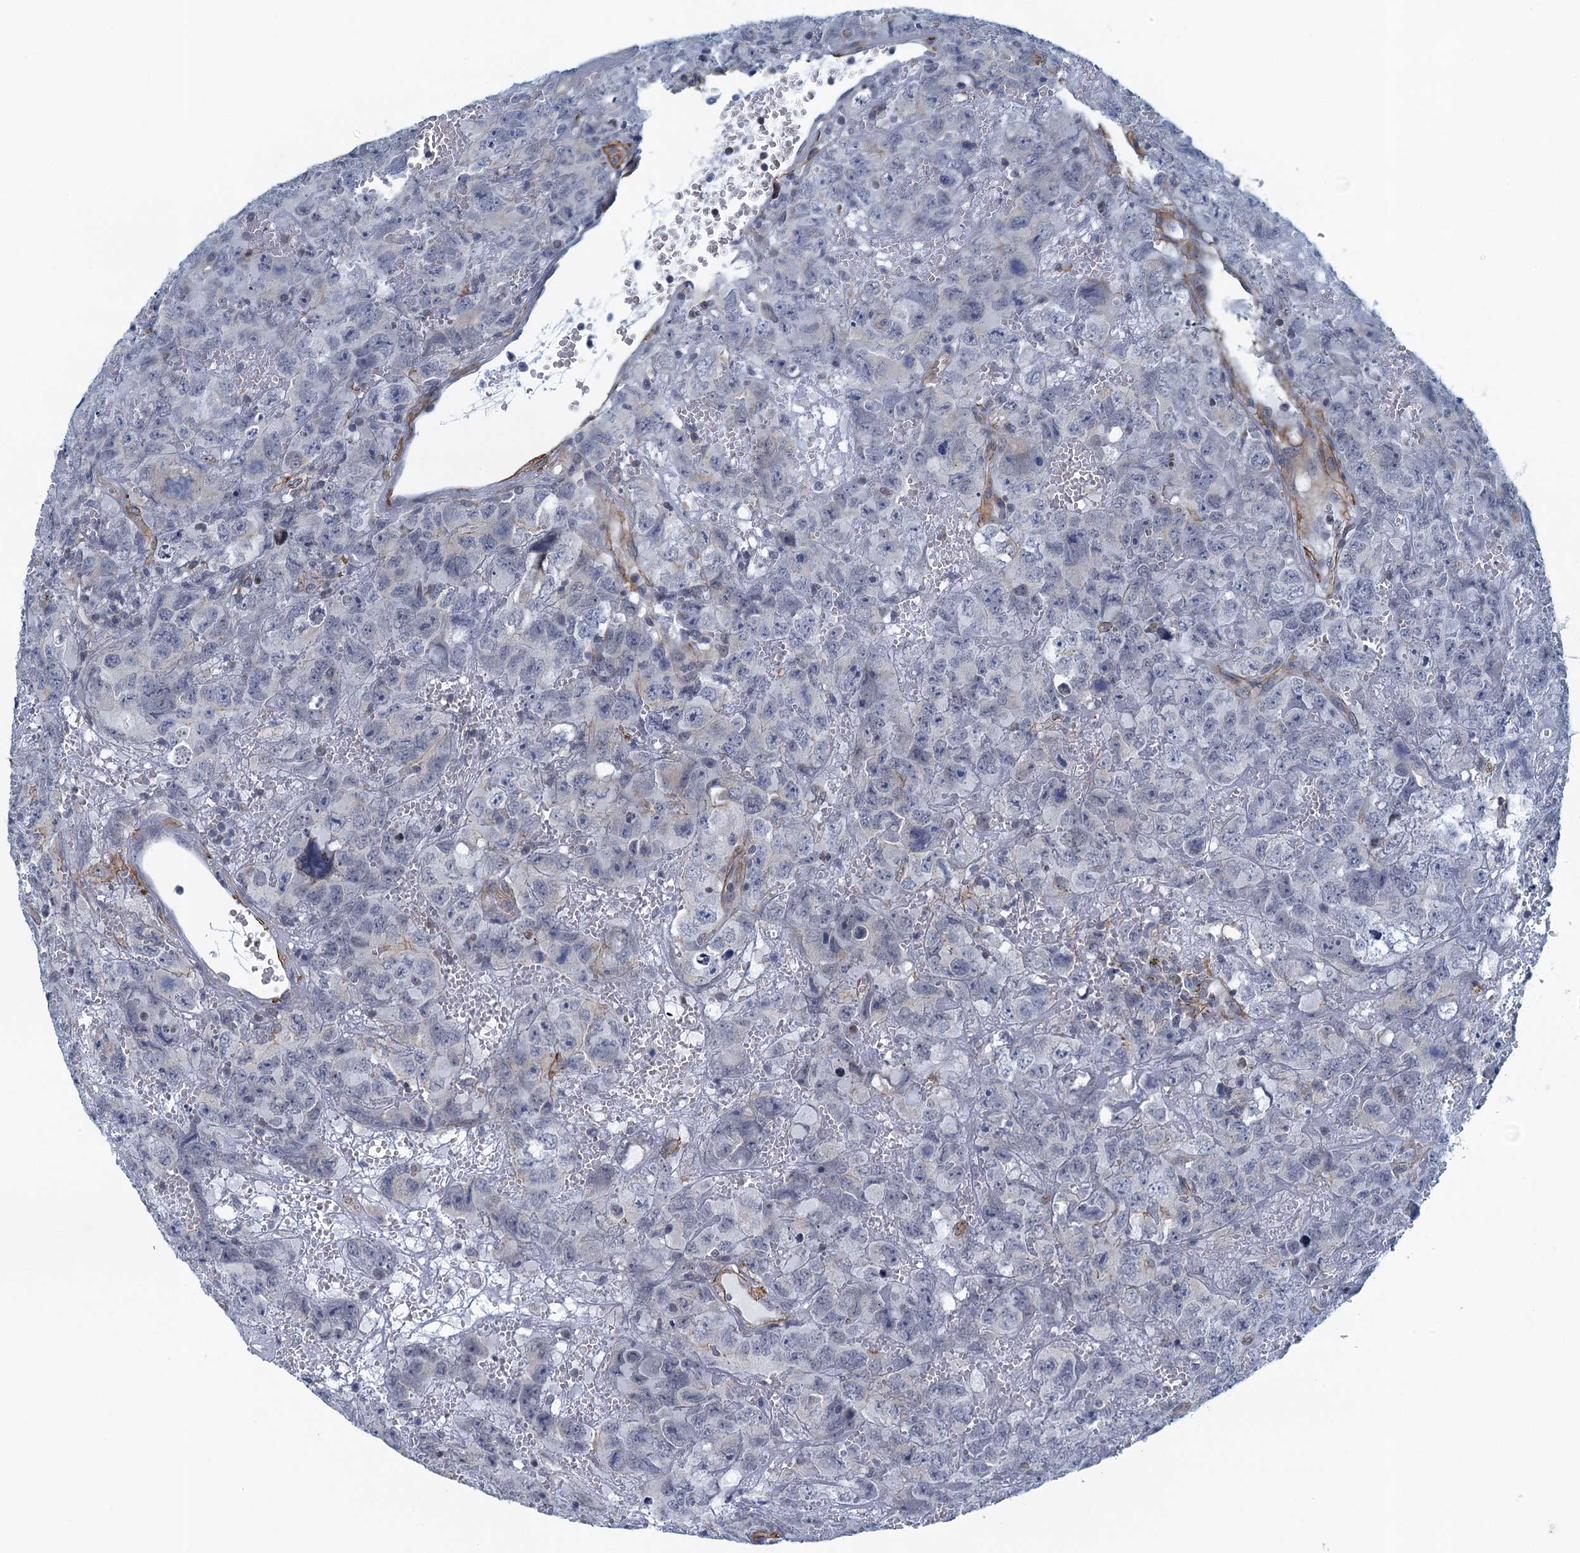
{"staining": {"intensity": "negative", "quantity": "none", "location": "none"}, "tissue": "testis cancer", "cell_type": "Tumor cells", "image_type": "cancer", "snomed": [{"axis": "morphology", "description": "Carcinoma, Embryonal, NOS"}, {"axis": "topography", "description": "Testis"}], "caption": "This is an immunohistochemistry photomicrograph of human testis cancer (embryonal carcinoma). There is no expression in tumor cells.", "gene": "ALG2", "patient": {"sex": "male", "age": 45}}